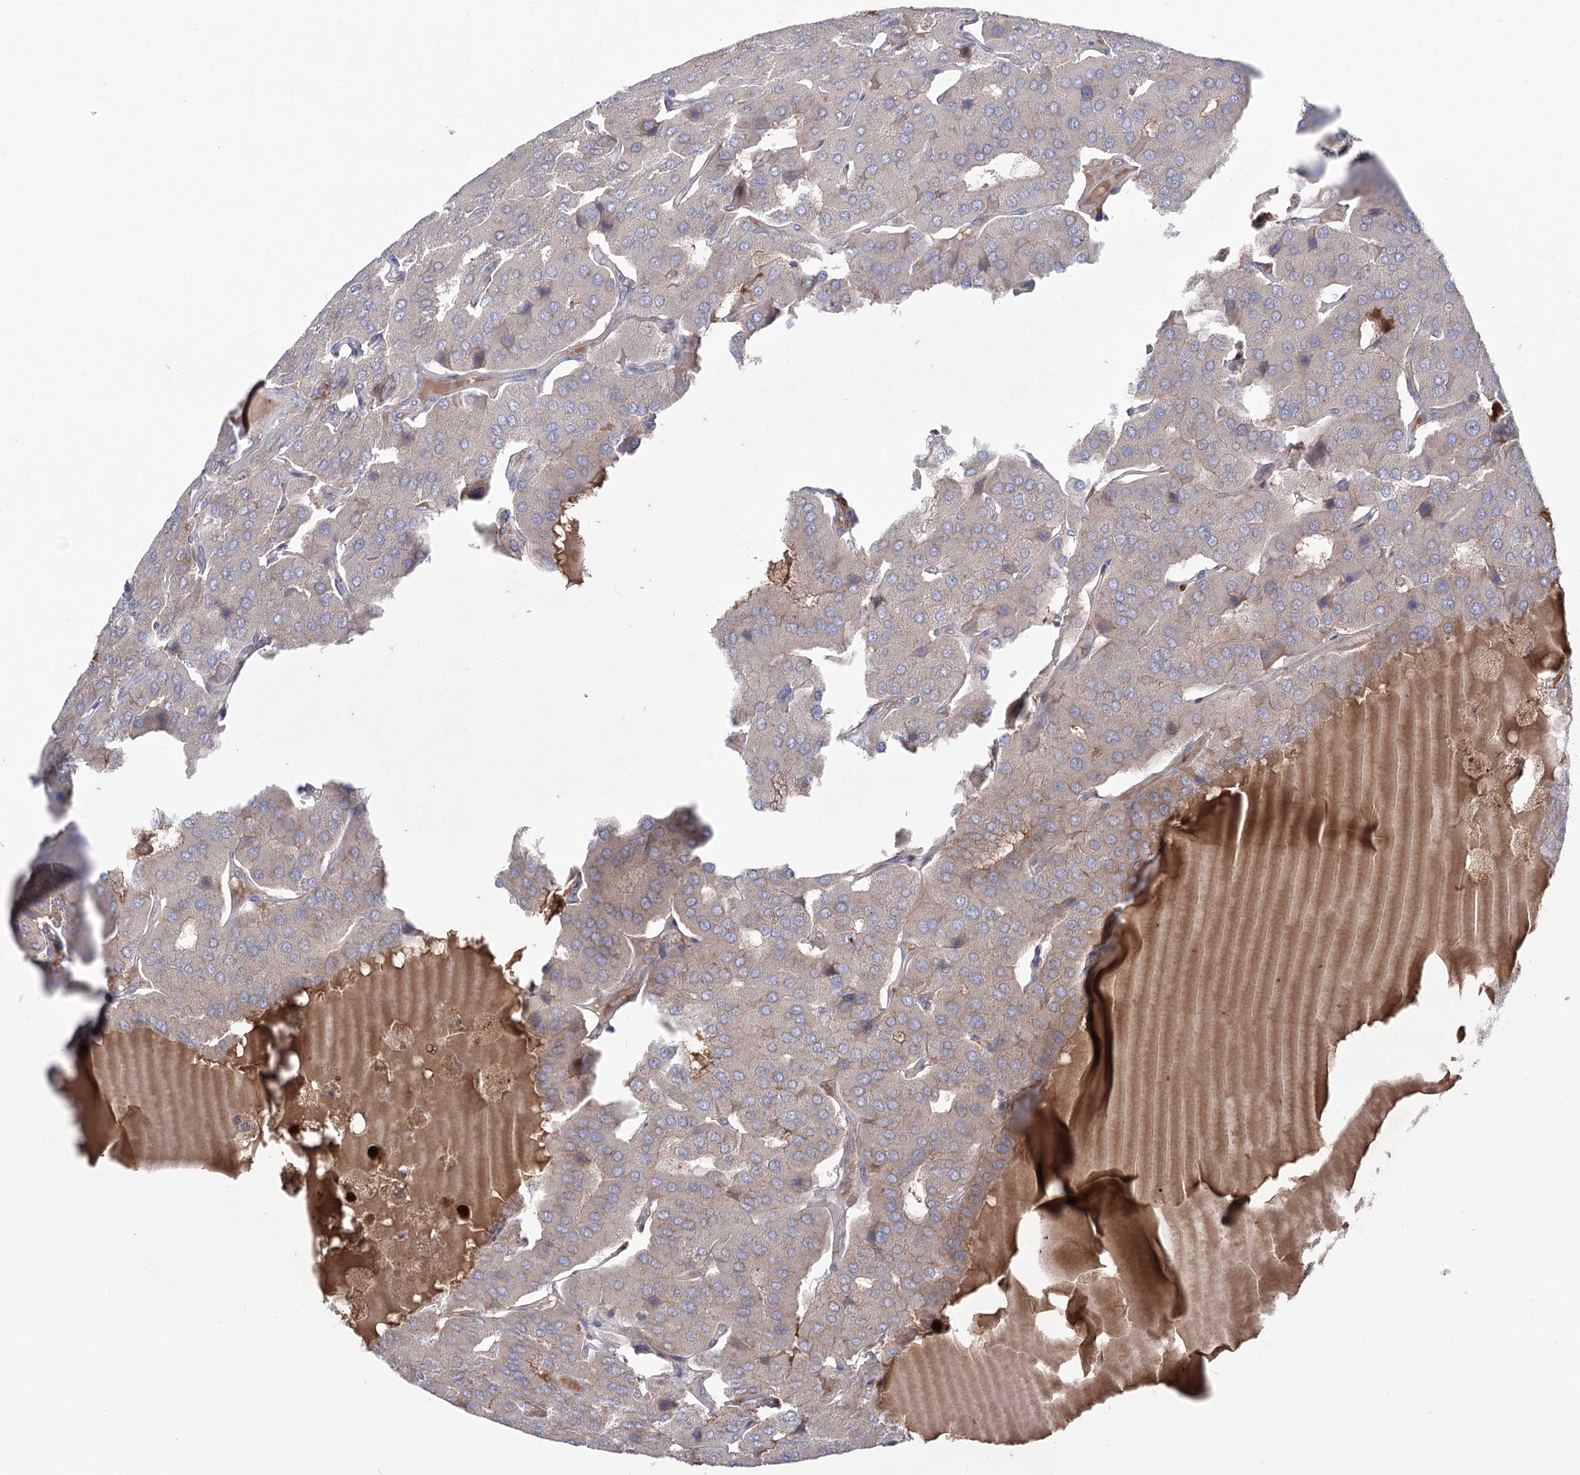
{"staining": {"intensity": "weak", "quantity": "<25%", "location": "cytoplasmic/membranous"}, "tissue": "parathyroid gland", "cell_type": "Glandular cells", "image_type": "normal", "snomed": [{"axis": "morphology", "description": "Normal tissue, NOS"}, {"axis": "morphology", "description": "Adenoma, NOS"}, {"axis": "topography", "description": "Parathyroid gland"}], "caption": "IHC of benign human parathyroid gland demonstrates no positivity in glandular cells.", "gene": "GBF1", "patient": {"sex": "female", "age": 86}}